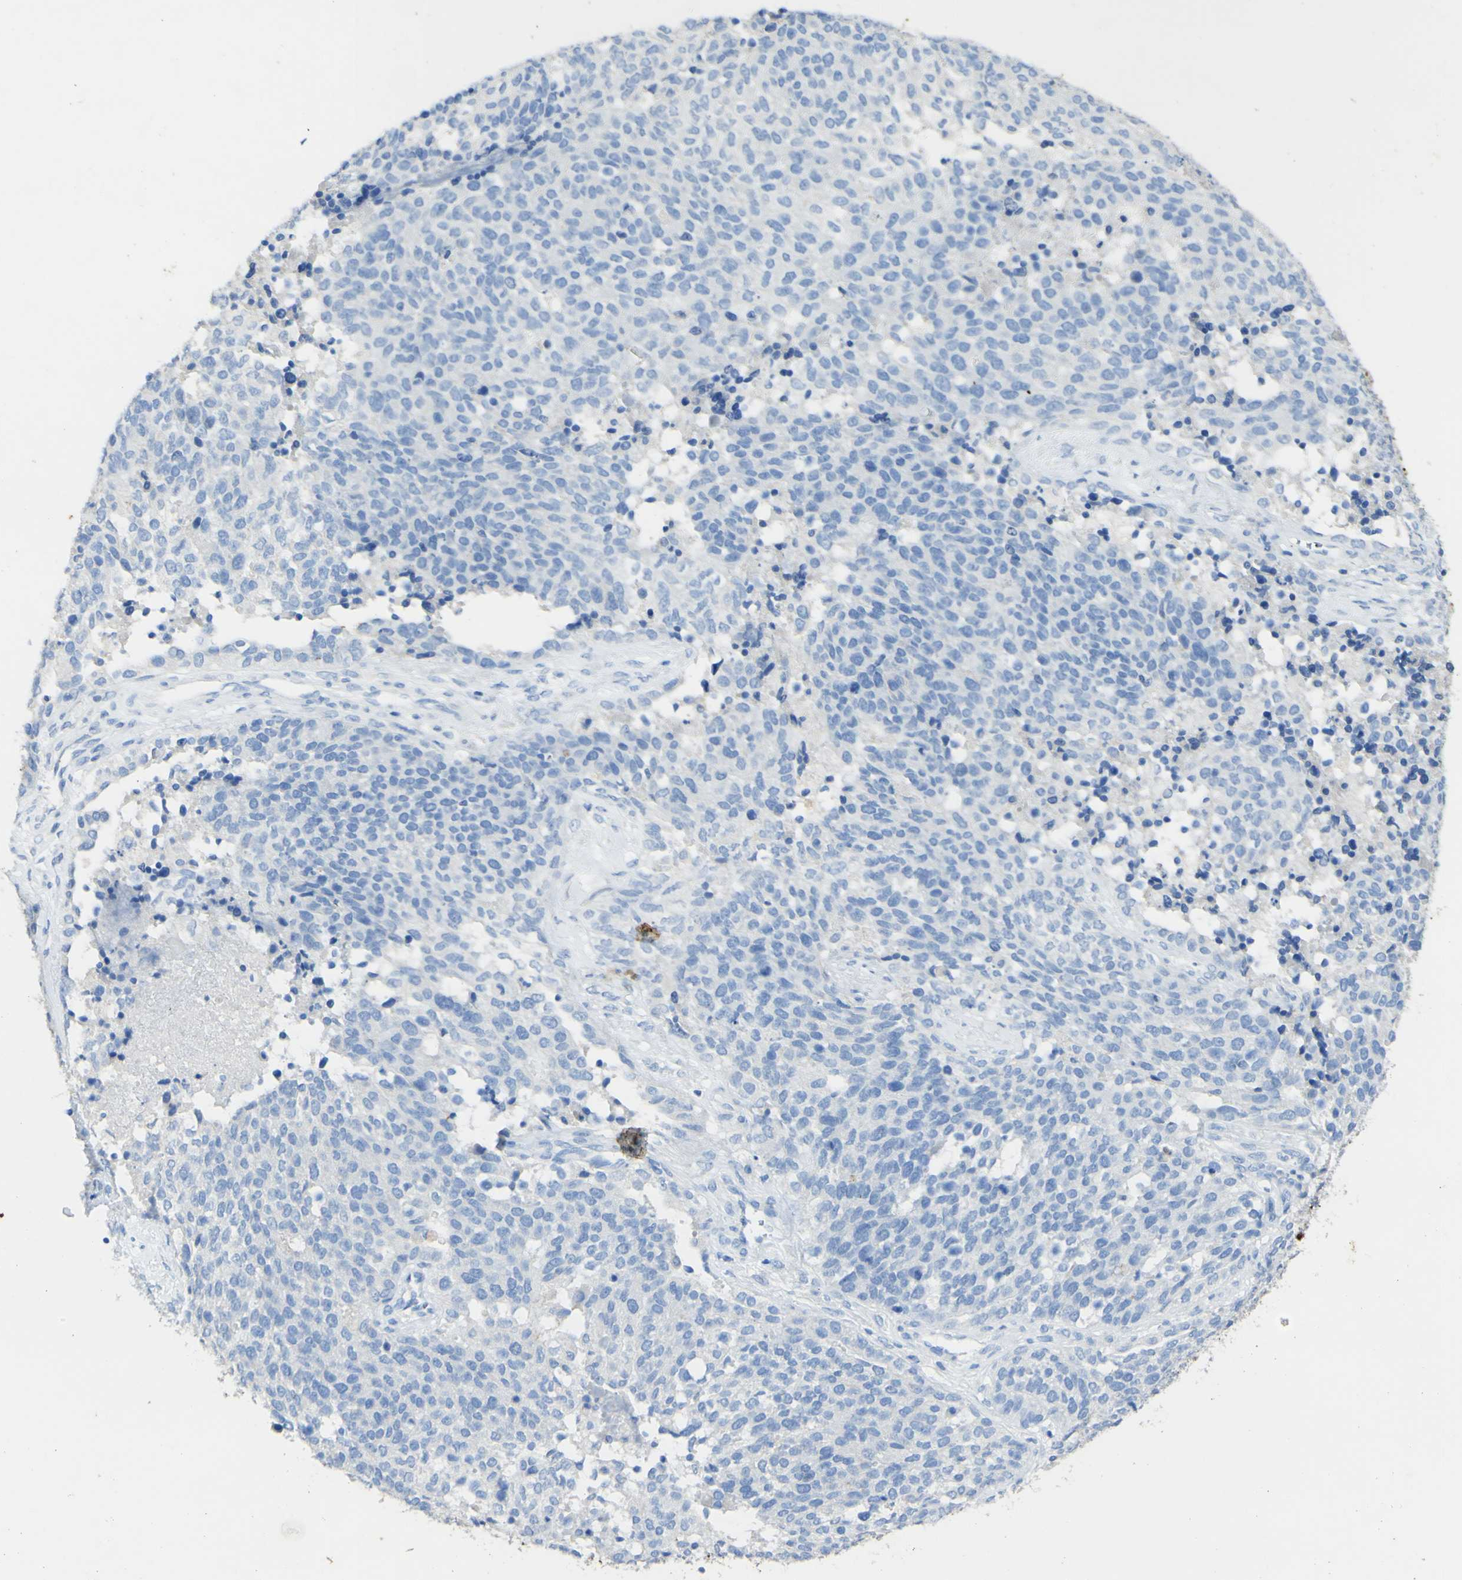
{"staining": {"intensity": "negative", "quantity": "none", "location": "none"}, "tissue": "ovarian cancer", "cell_type": "Tumor cells", "image_type": "cancer", "snomed": [{"axis": "morphology", "description": "Cystadenocarcinoma, serous, NOS"}, {"axis": "topography", "description": "Ovary"}], "caption": "This histopathology image is of serous cystadenocarcinoma (ovarian) stained with immunohistochemistry (IHC) to label a protein in brown with the nuclei are counter-stained blue. There is no expression in tumor cells.", "gene": "PIGR", "patient": {"sex": "female", "age": 44}}